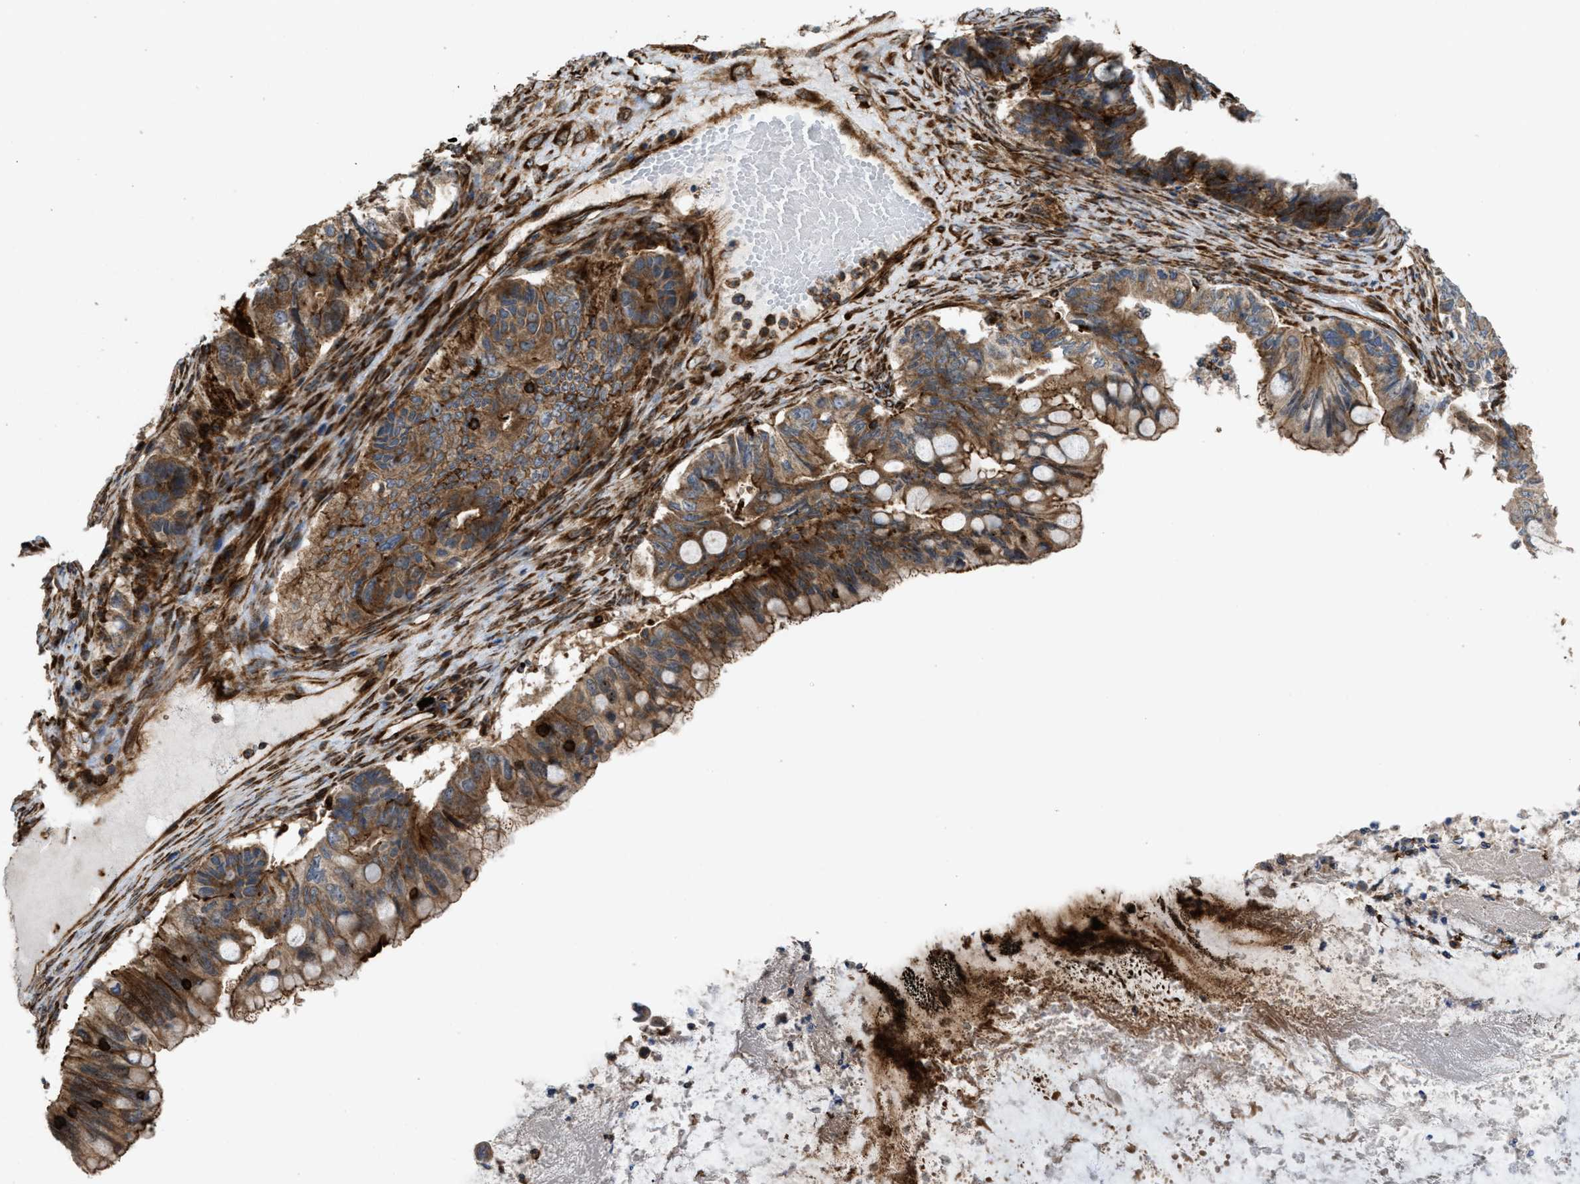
{"staining": {"intensity": "moderate", "quantity": ">75%", "location": "cytoplasmic/membranous"}, "tissue": "ovarian cancer", "cell_type": "Tumor cells", "image_type": "cancer", "snomed": [{"axis": "morphology", "description": "Cystadenocarcinoma, mucinous, NOS"}, {"axis": "topography", "description": "Ovary"}], "caption": "Protein staining of ovarian mucinous cystadenocarcinoma tissue shows moderate cytoplasmic/membranous expression in about >75% of tumor cells.", "gene": "EGLN1", "patient": {"sex": "female", "age": 80}}